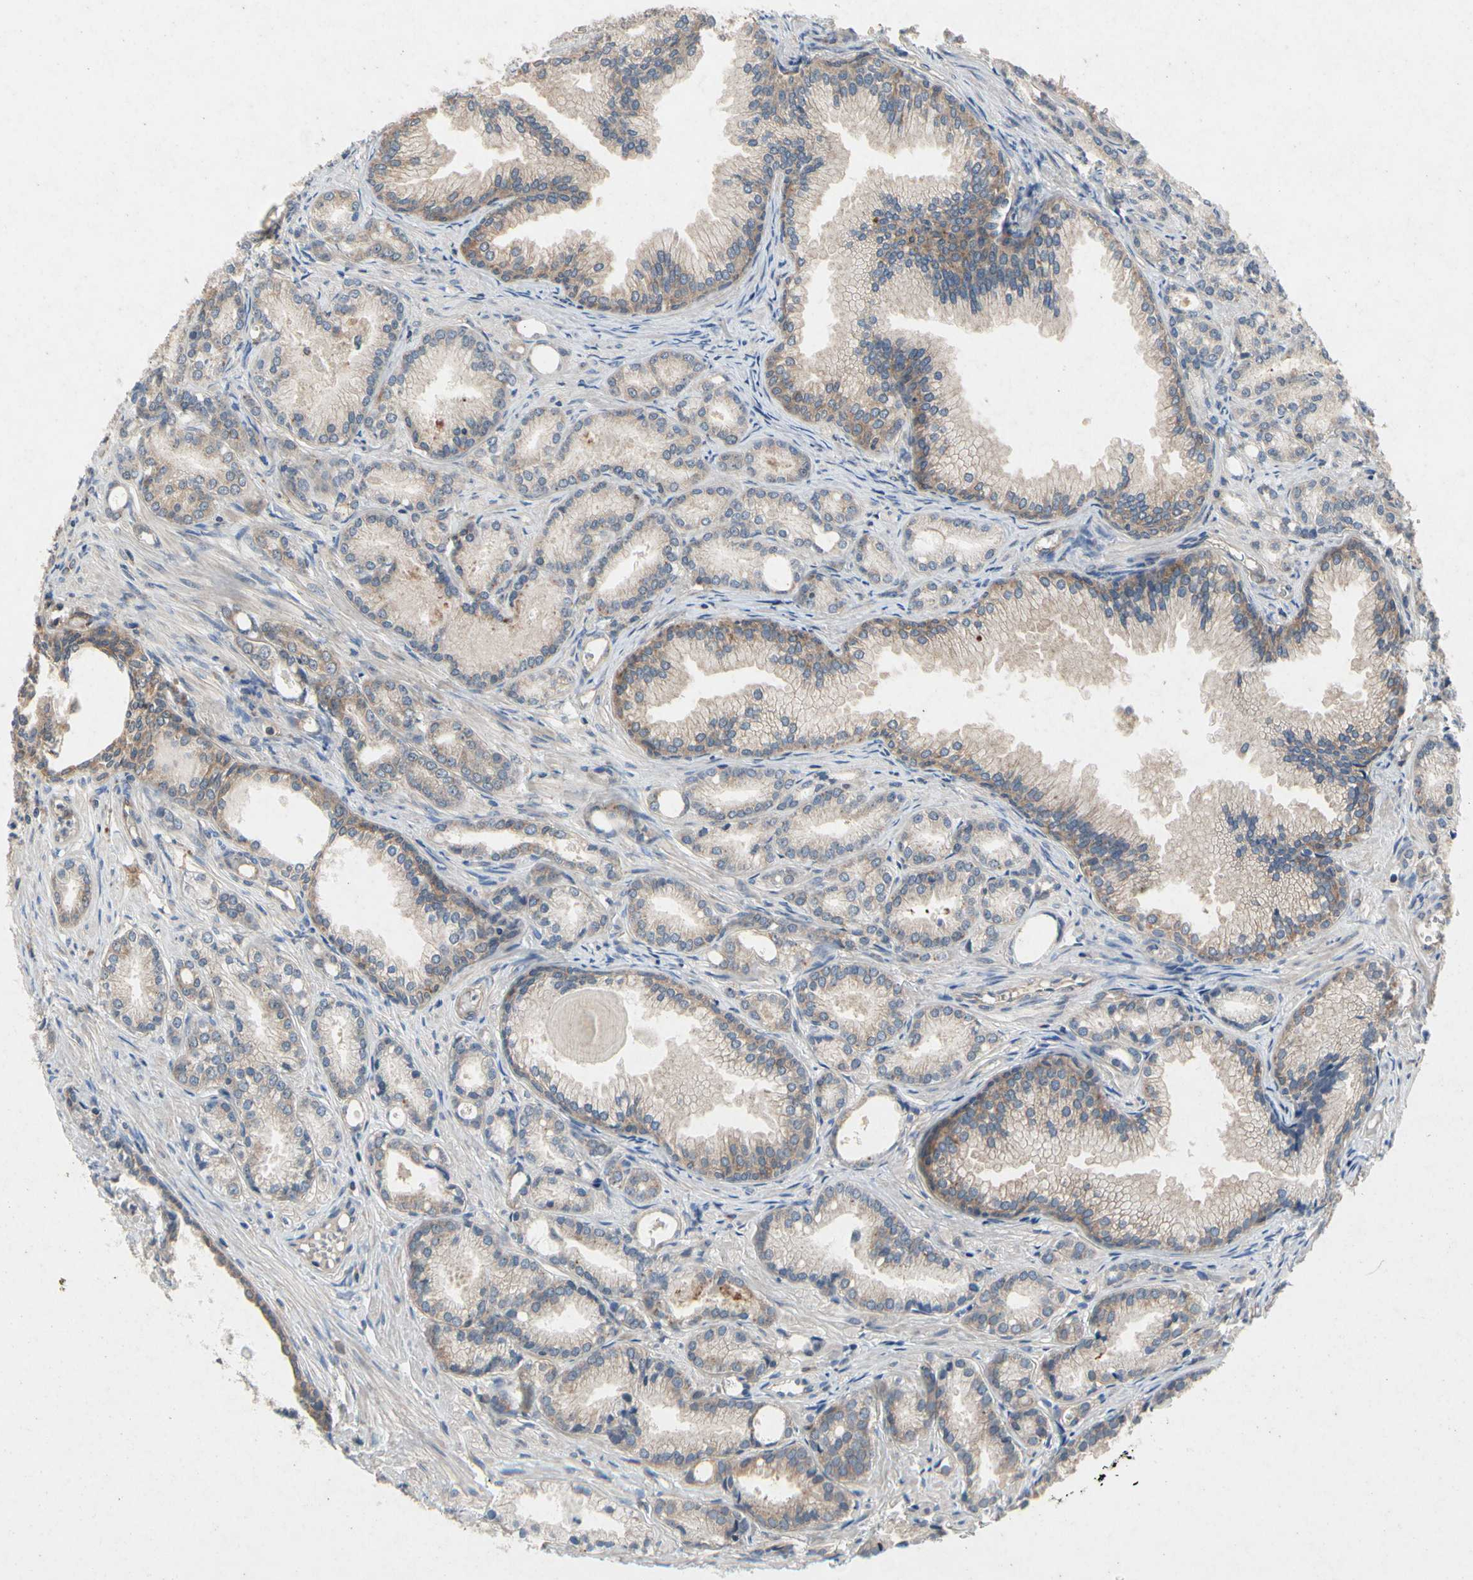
{"staining": {"intensity": "weak", "quantity": ">75%", "location": "cytoplasmic/membranous"}, "tissue": "prostate cancer", "cell_type": "Tumor cells", "image_type": "cancer", "snomed": [{"axis": "morphology", "description": "Adenocarcinoma, Low grade"}, {"axis": "topography", "description": "Prostate"}], "caption": "Brown immunohistochemical staining in prostate cancer shows weak cytoplasmic/membranous positivity in about >75% of tumor cells.", "gene": "RPS6KA1", "patient": {"sex": "male", "age": 72}}